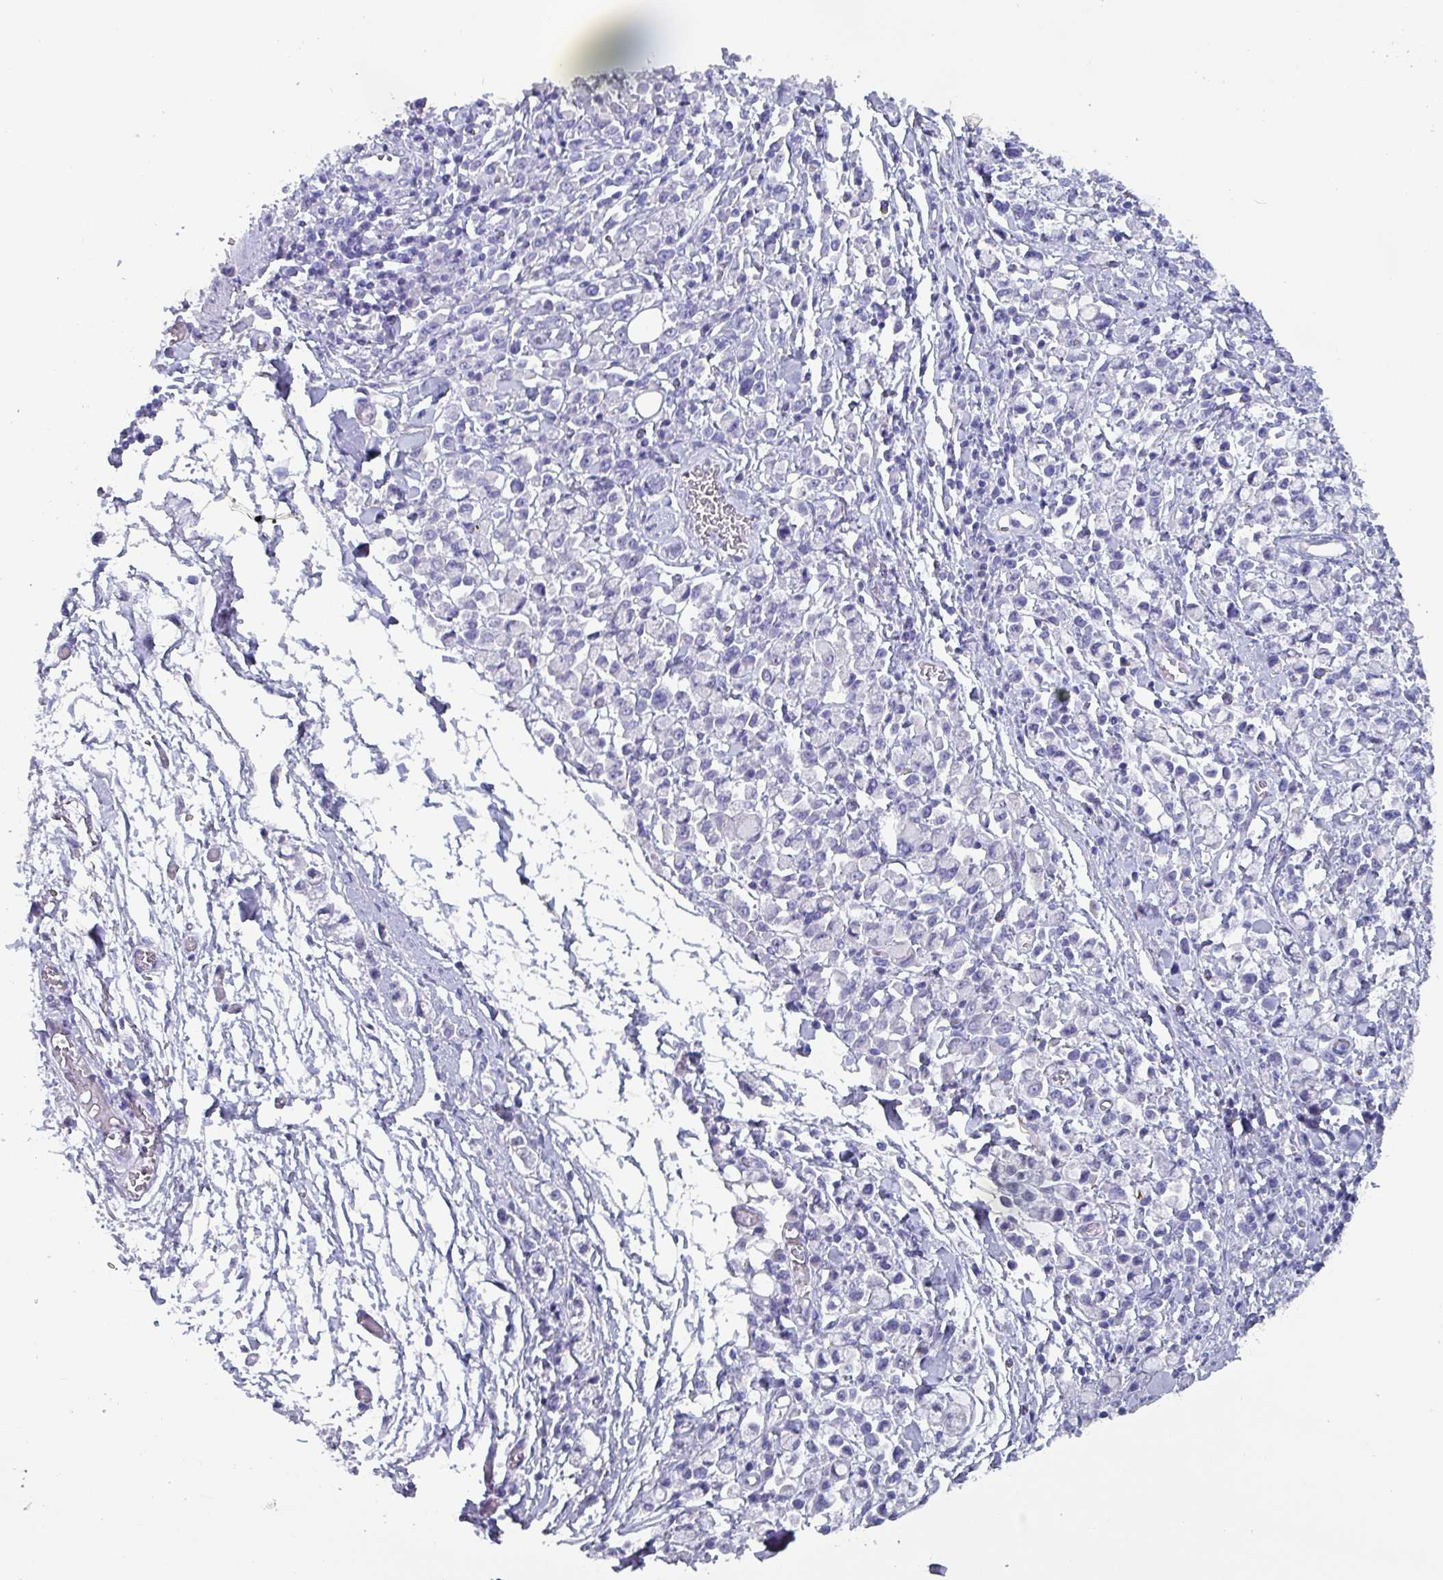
{"staining": {"intensity": "negative", "quantity": "none", "location": "none"}, "tissue": "stomach cancer", "cell_type": "Tumor cells", "image_type": "cancer", "snomed": [{"axis": "morphology", "description": "Adenocarcinoma, NOS"}, {"axis": "topography", "description": "Stomach"}], "caption": "DAB immunohistochemical staining of stomach cancer demonstrates no significant positivity in tumor cells.", "gene": "INS-IGF2", "patient": {"sex": "female", "age": 81}}